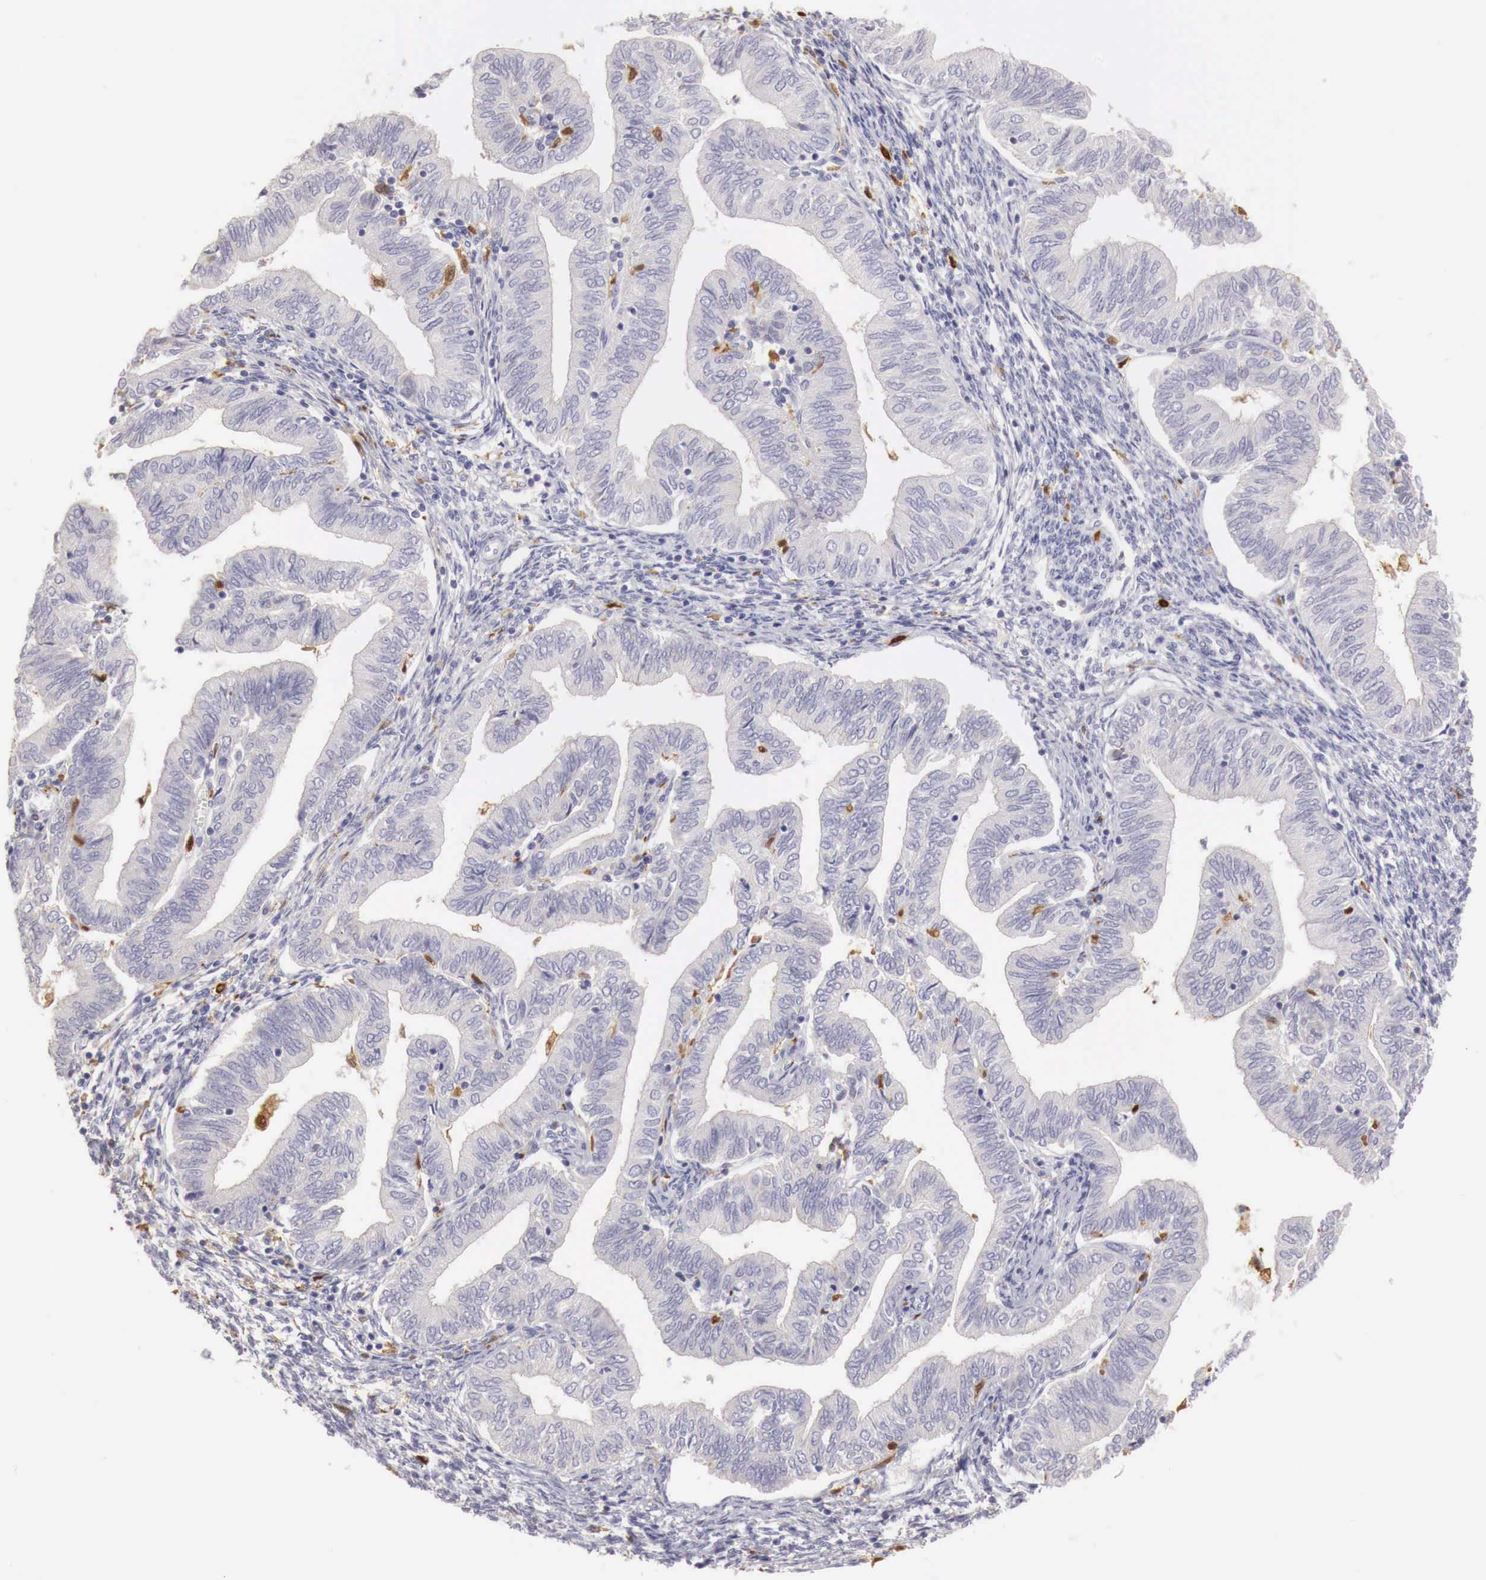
{"staining": {"intensity": "negative", "quantity": "none", "location": "none"}, "tissue": "endometrial cancer", "cell_type": "Tumor cells", "image_type": "cancer", "snomed": [{"axis": "morphology", "description": "Adenocarcinoma, NOS"}, {"axis": "topography", "description": "Endometrium"}], "caption": "Endometrial adenocarcinoma was stained to show a protein in brown. There is no significant positivity in tumor cells. (Immunohistochemistry, brightfield microscopy, high magnification).", "gene": "RENBP", "patient": {"sex": "female", "age": 51}}